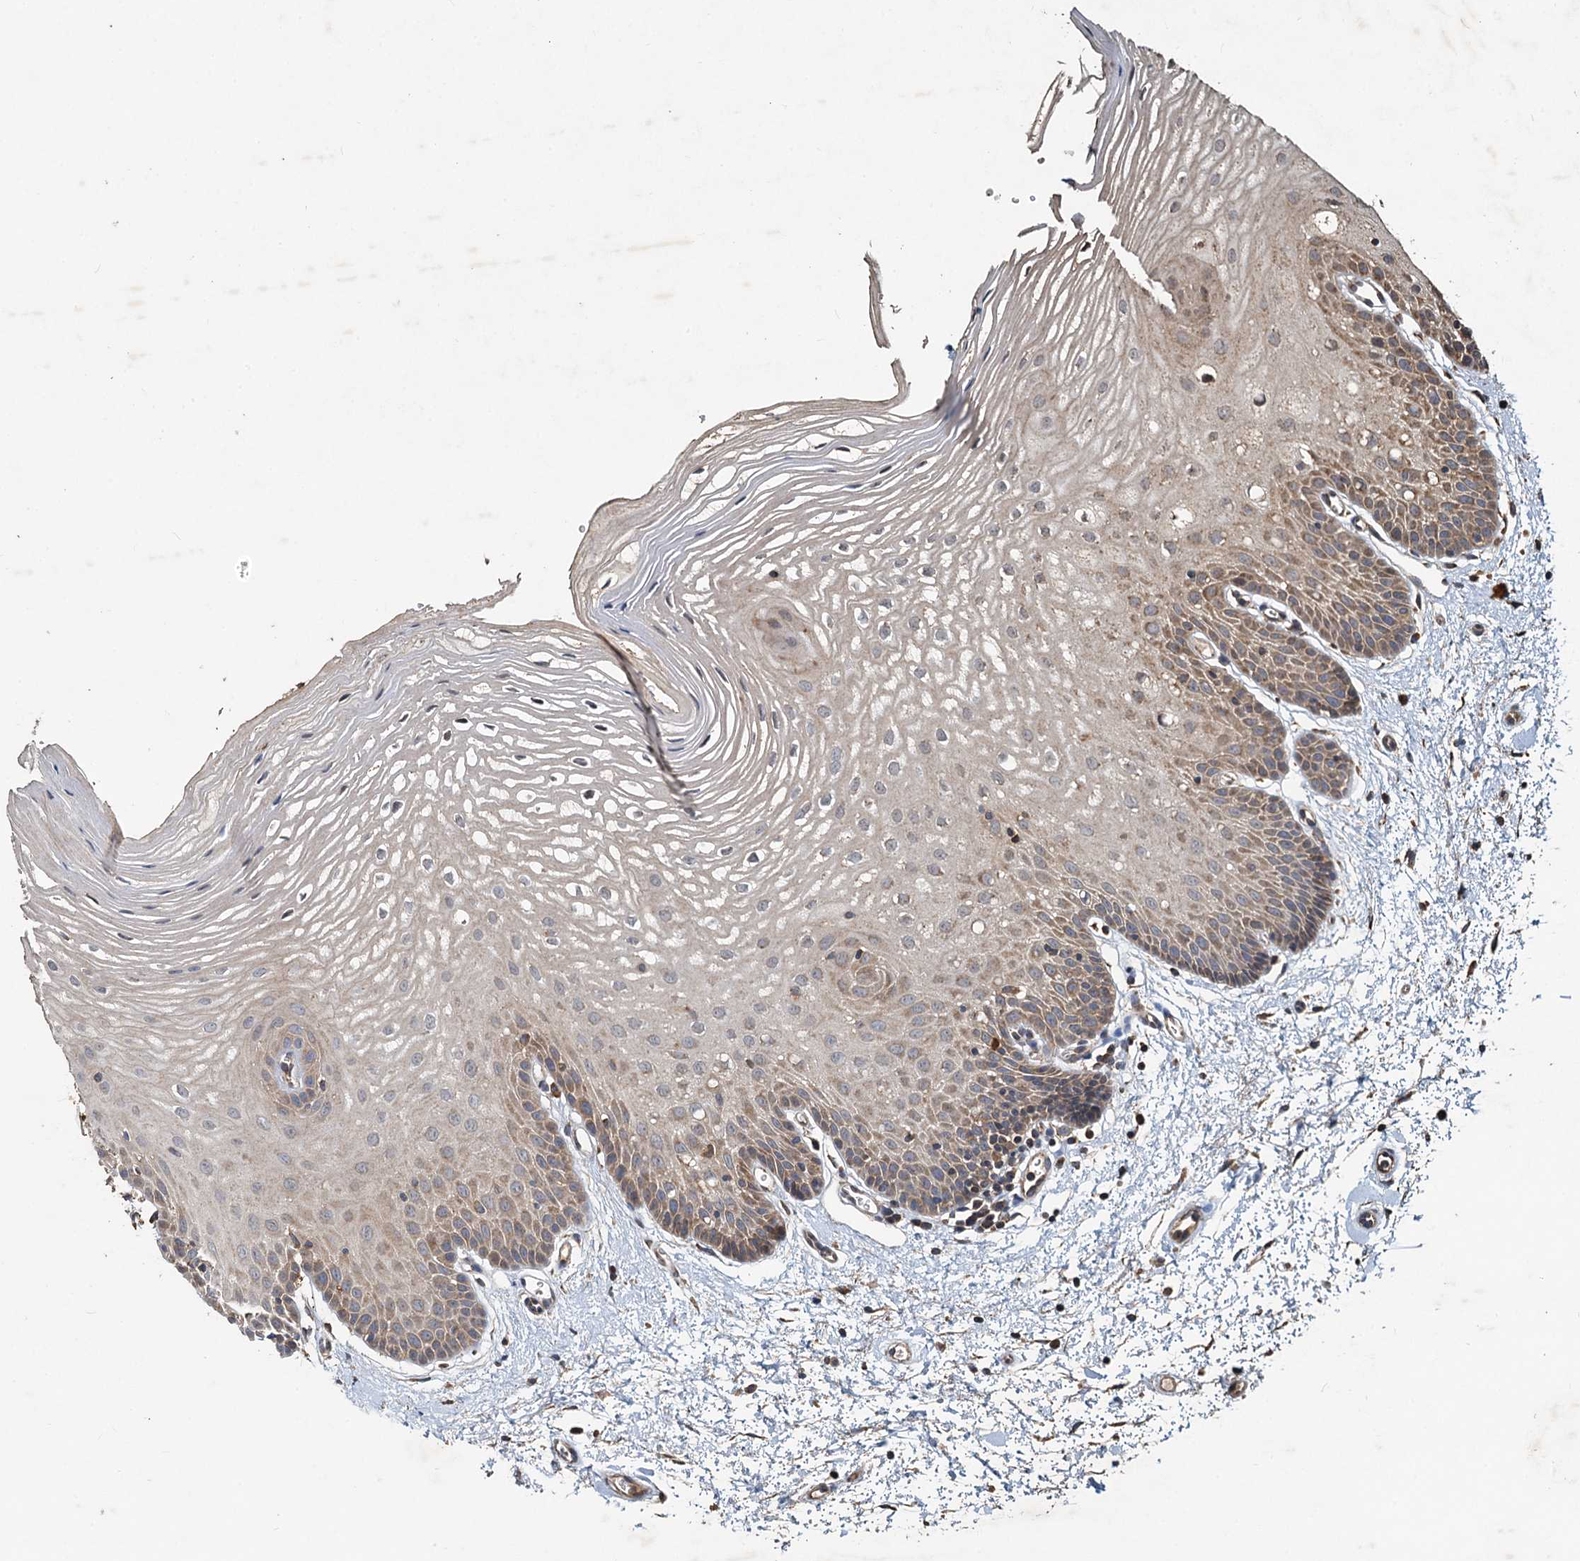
{"staining": {"intensity": "weak", "quantity": "<25%", "location": "cytoplasmic/membranous"}, "tissue": "oral mucosa", "cell_type": "Squamous epithelial cells", "image_type": "normal", "snomed": [{"axis": "morphology", "description": "Normal tissue, NOS"}, {"axis": "topography", "description": "Oral tissue"}, {"axis": "topography", "description": "Tounge, NOS"}], "caption": "IHC photomicrograph of normal human oral mucosa stained for a protein (brown), which exhibits no expression in squamous epithelial cells.", "gene": "SDS", "patient": {"sex": "female", "age": 73}}